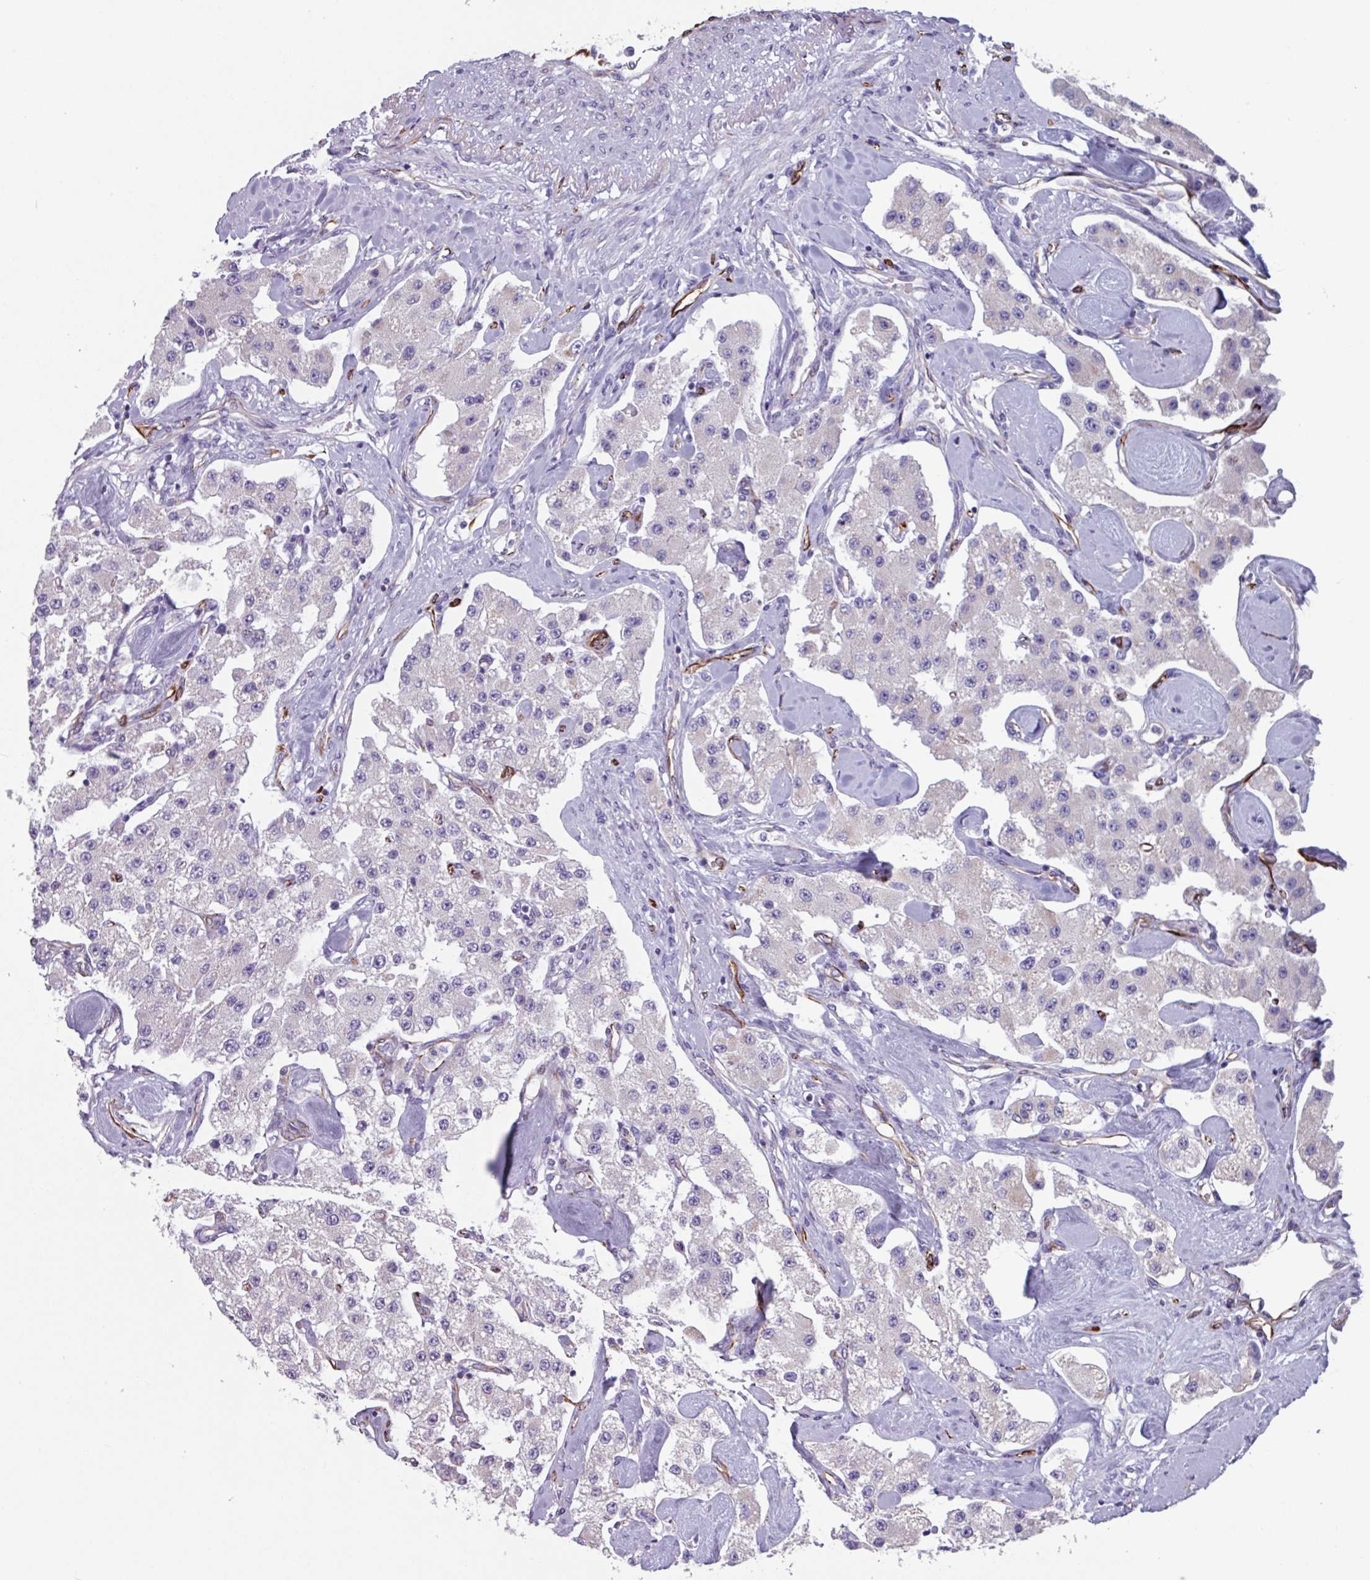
{"staining": {"intensity": "negative", "quantity": "none", "location": "none"}, "tissue": "carcinoid", "cell_type": "Tumor cells", "image_type": "cancer", "snomed": [{"axis": "morphology", "description": "Carcinoid, malignant, NOS"}, {"axis": "topography", "description": "Pancreas"}], "caption": "Immunohistochemistry micrograph of carcinoid stained for a protein (brown), which reveals no positivity in tumor cells.", "gene": "BTD", "patient": {"sex": "male", "age": 41}}